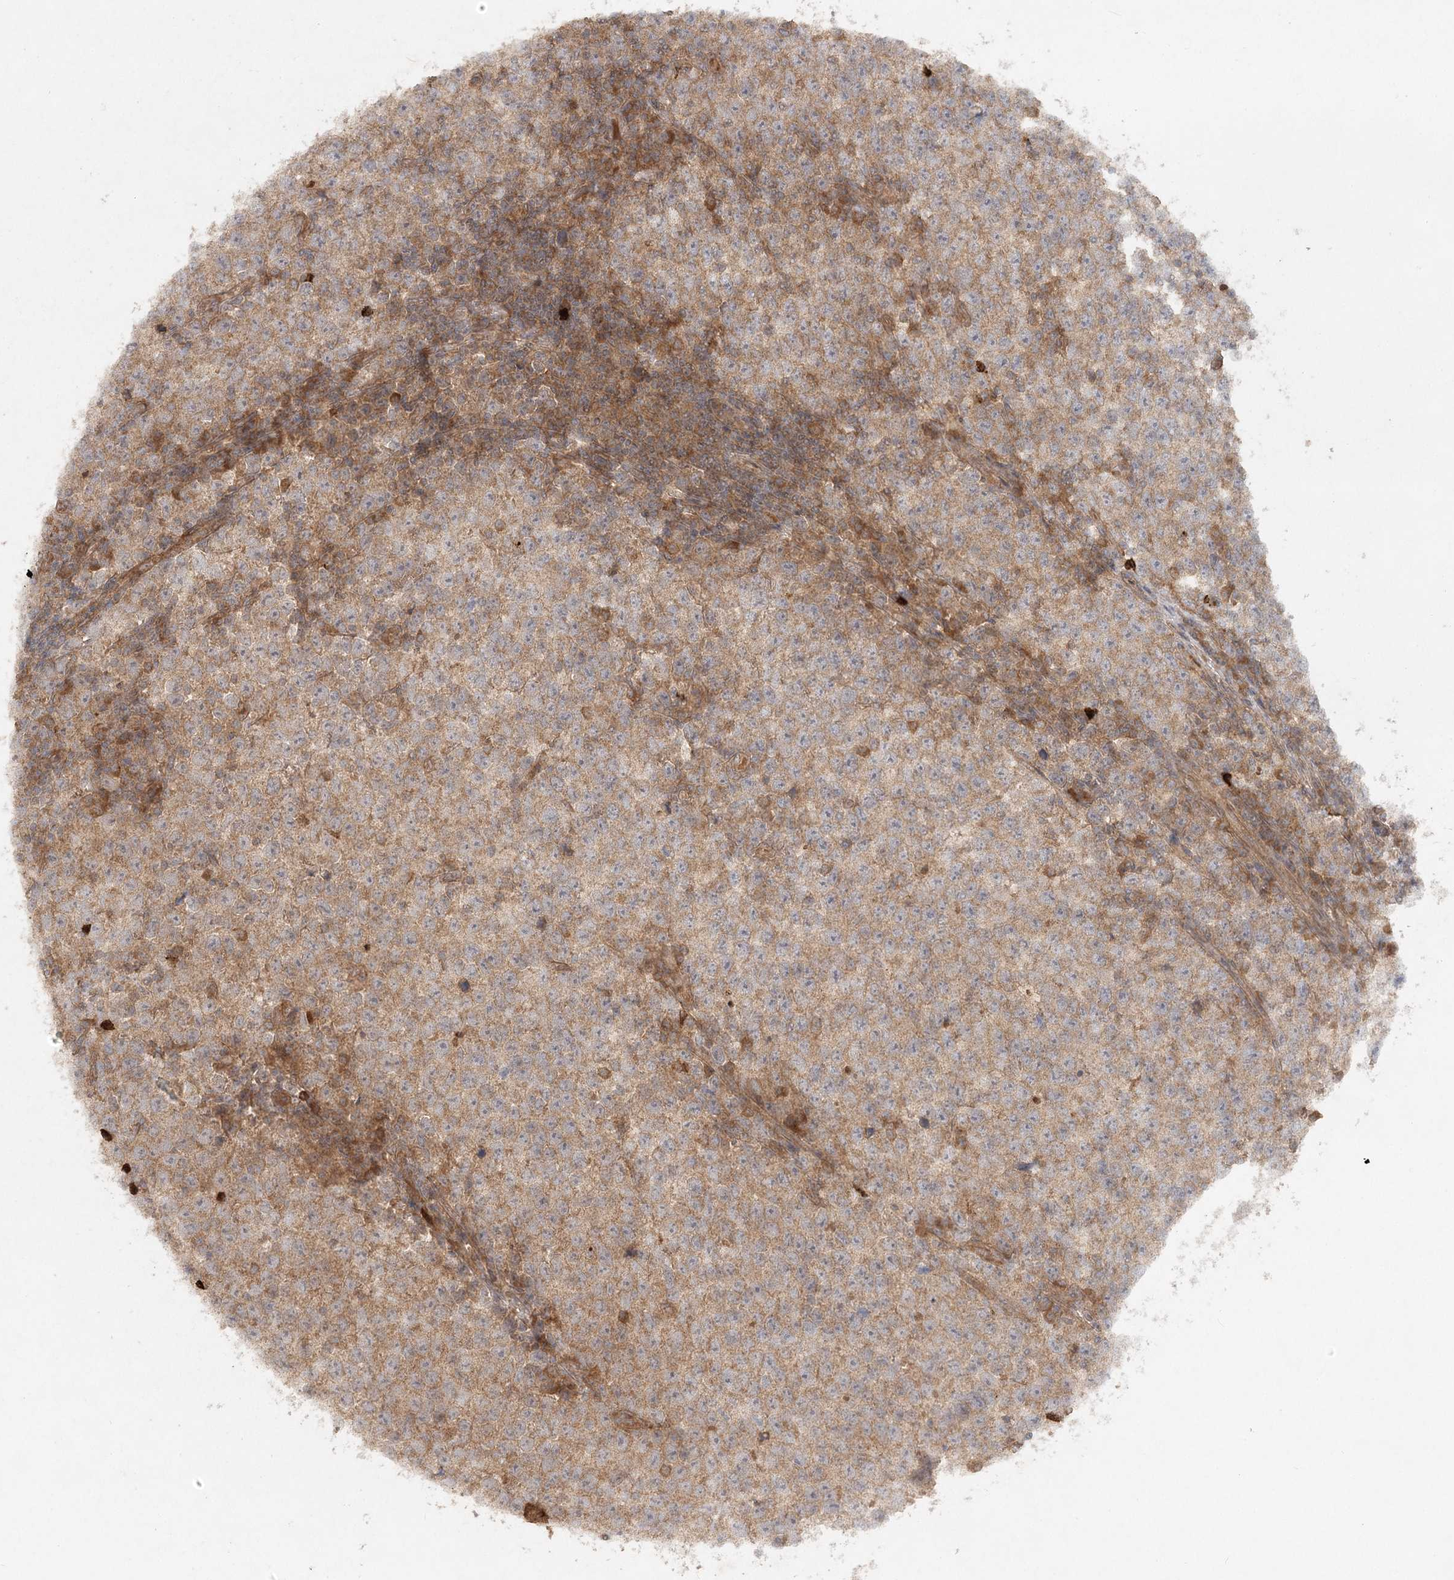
{"staining": {"intensity": "weak", "quantity": ">75%", "location": "cytoplasmic/membranous"}, "tissue": "testis cancer", "cell_type": "Tumor cells", "image_type": "cancer", "snomed": [{"axis": "morphology", "description": "Normal tissue, NOS"}, {"axis": "morphology", "description": "Seminoma, NOS"}, {"axis": "topography", "description": "Testis"}], "caption": "Protein expression analysis of testis seminoma demonstrates weak cytoplasmic/membranous positivity in about >75% of tumor cells. (Stains: DAB in brown, nuclei in blue, Microscopy: brightfield microscopy at high magnification).", "gene": "ARL13A", "patient": {"sex": "male", "age": 43}}